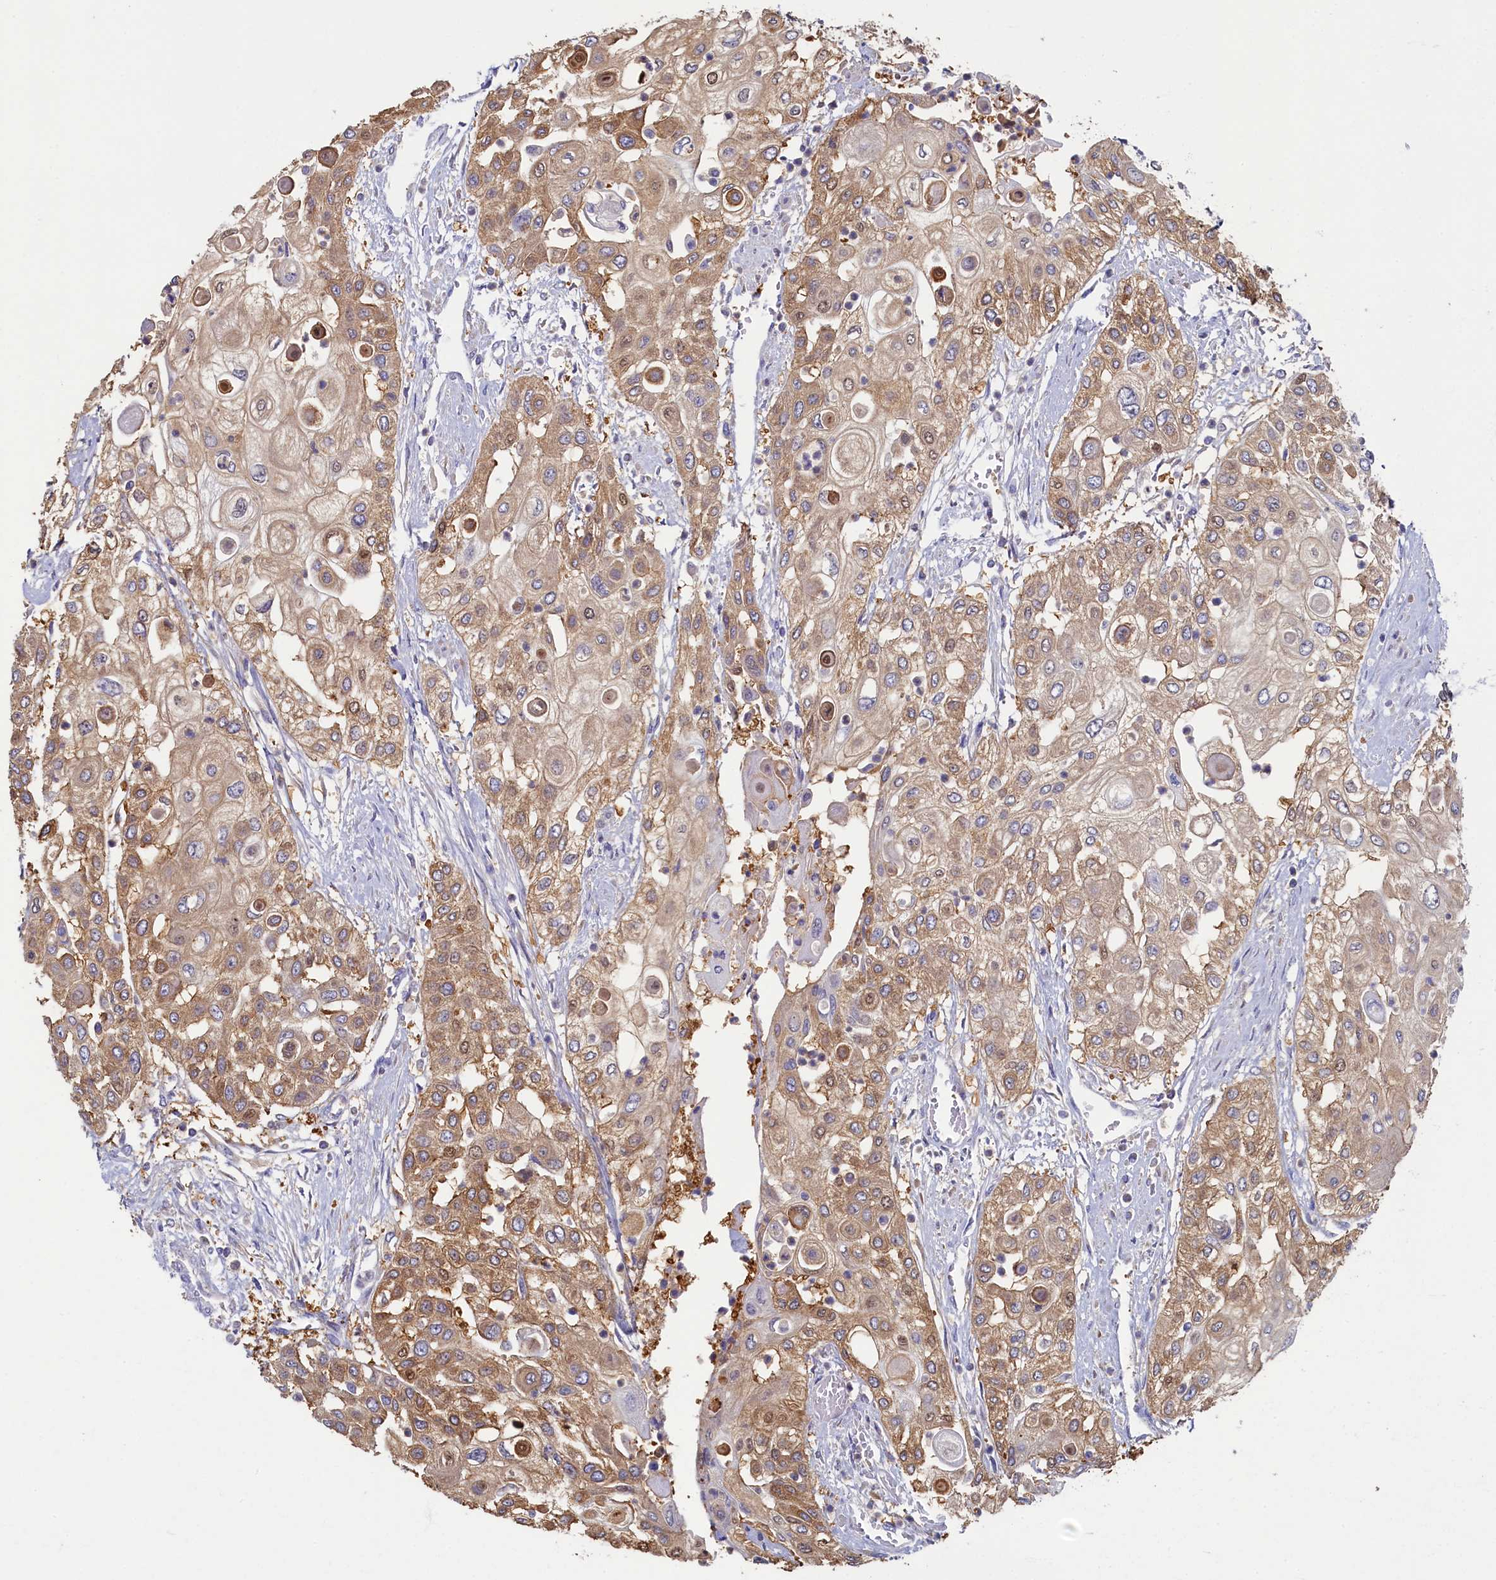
{"staining": {"intensity": "moderate", "quantity": ">75%", "location": "cytoplasmic/membranous"}, "tissue": "urothelial cancer", "cell_type": "Tumor cells", "image_type": "cancer", "snomed": [{"axis": "morphology", "description": "Urothelial carcinoma, High grade"}, {"axis": "topography", "description": "Urinary bladder"}], "caption": "Immunohistochemistry staining of urothelial cancer, which reveals medium levels of moderate cytoplasmic/membranous staining in about >75% of tumor cells indicating moderate cytoplasmic/membranous protein expression. The staining was performed using DAB (brown) for protein detection and nuclei were counterstained in hematoxylin (blue).", "gene": "TIMM8B", "patient": {"sex": "female", "age": 79}}